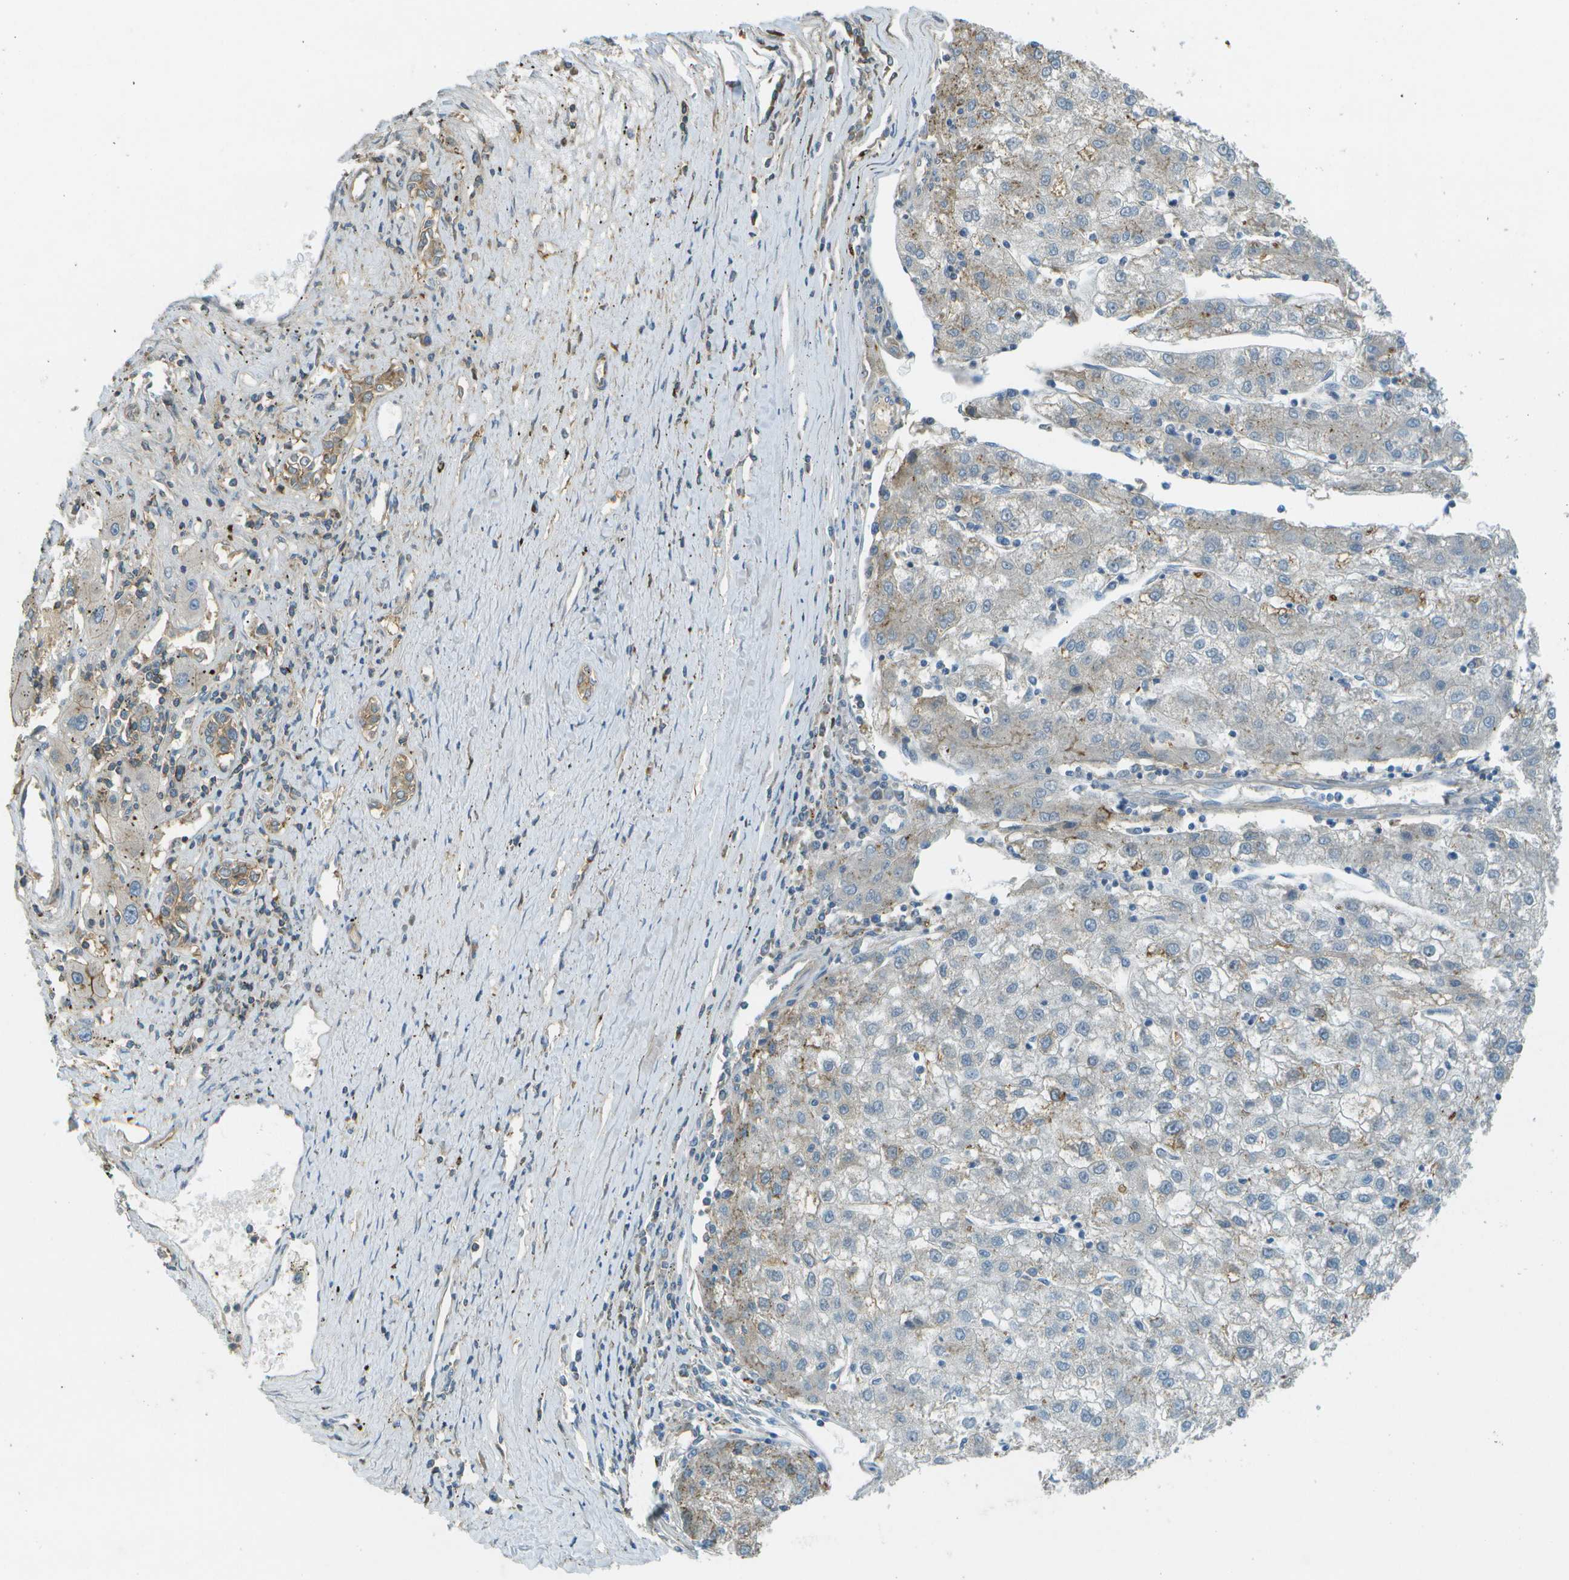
{"staining": {"intensity": "negative", "quantity": "none", "location": "none"}, "tissue": "liver cancer", "cell_type": "Tumor cells", "image_type": "cancer", "snomed": [{"axis": "morphology", "description": "Carcinoma, Hepatocellular, NOS"}, {"axis": "topography", "description": "Liver"}], "caption": "A high-resolution histopathology image shows immunohistochemistry (IHC) staining of liver hepatocellular carcinoma, which demonstrates no significant expression in tumor cells.", "gene": "LRRC66", "patient": {"sex": "male", "age": 72}}